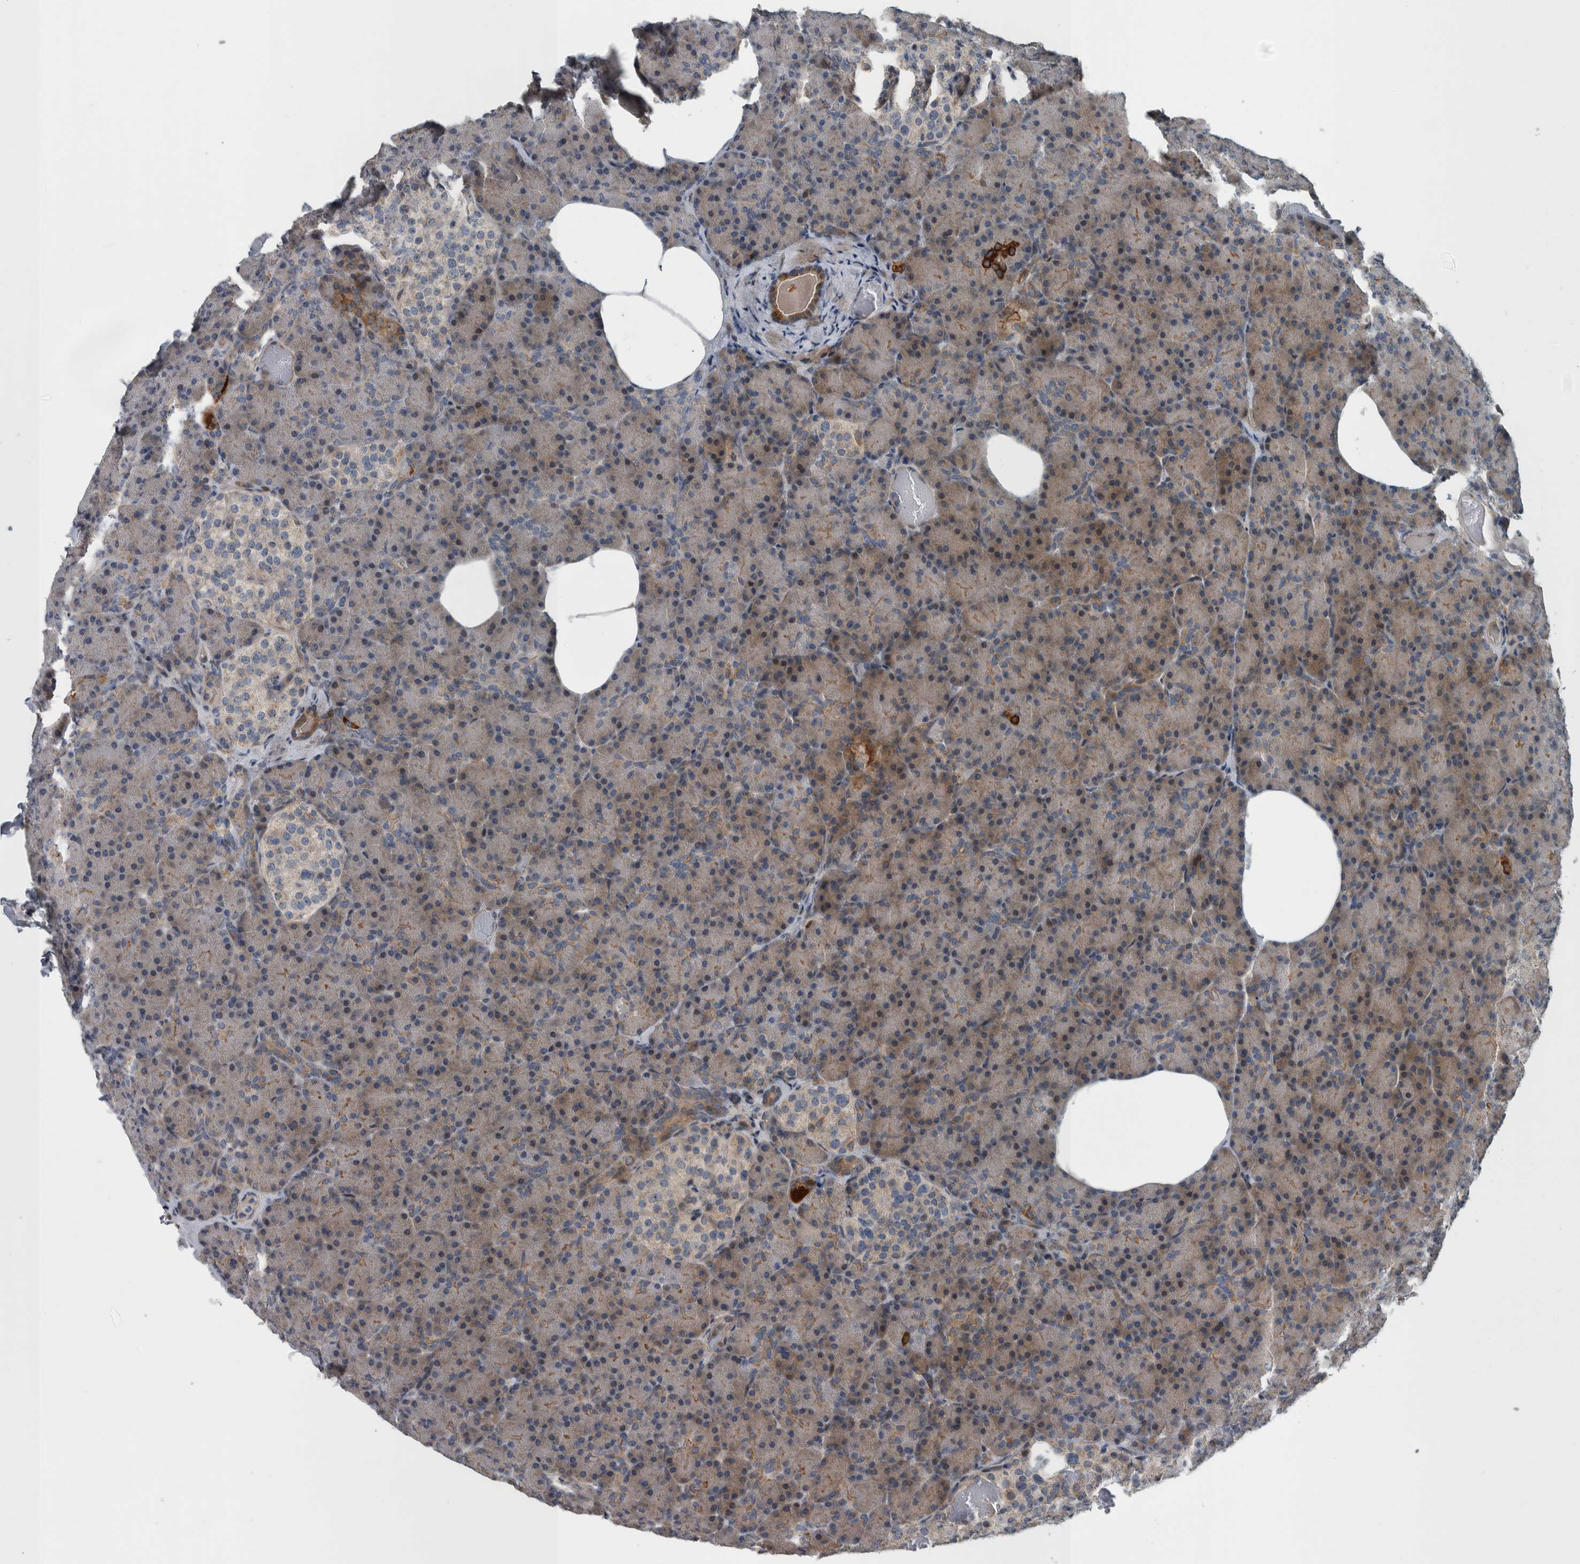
{"staining": {"intensity": "weak", "quantity": "25%-75%", "location": "cytoplasmic/membranous"}, "tissue": "pancreas", "cell_type": "Exocrine glandular cells", "image_type": "normal", "snomed": [{"axis": "morphology", "description": "Normal tissue, NOS"}, {"axis": "topography", "description": "Pancreas"}], "caption": "A histopathology image of pancreas stained for a protein exhibits weak cytoplasmic/membranous brown staining in exocrine glandular cells.", "gene": "BAIAP2L1", "patient": {"sex": "female", "age": 43}}